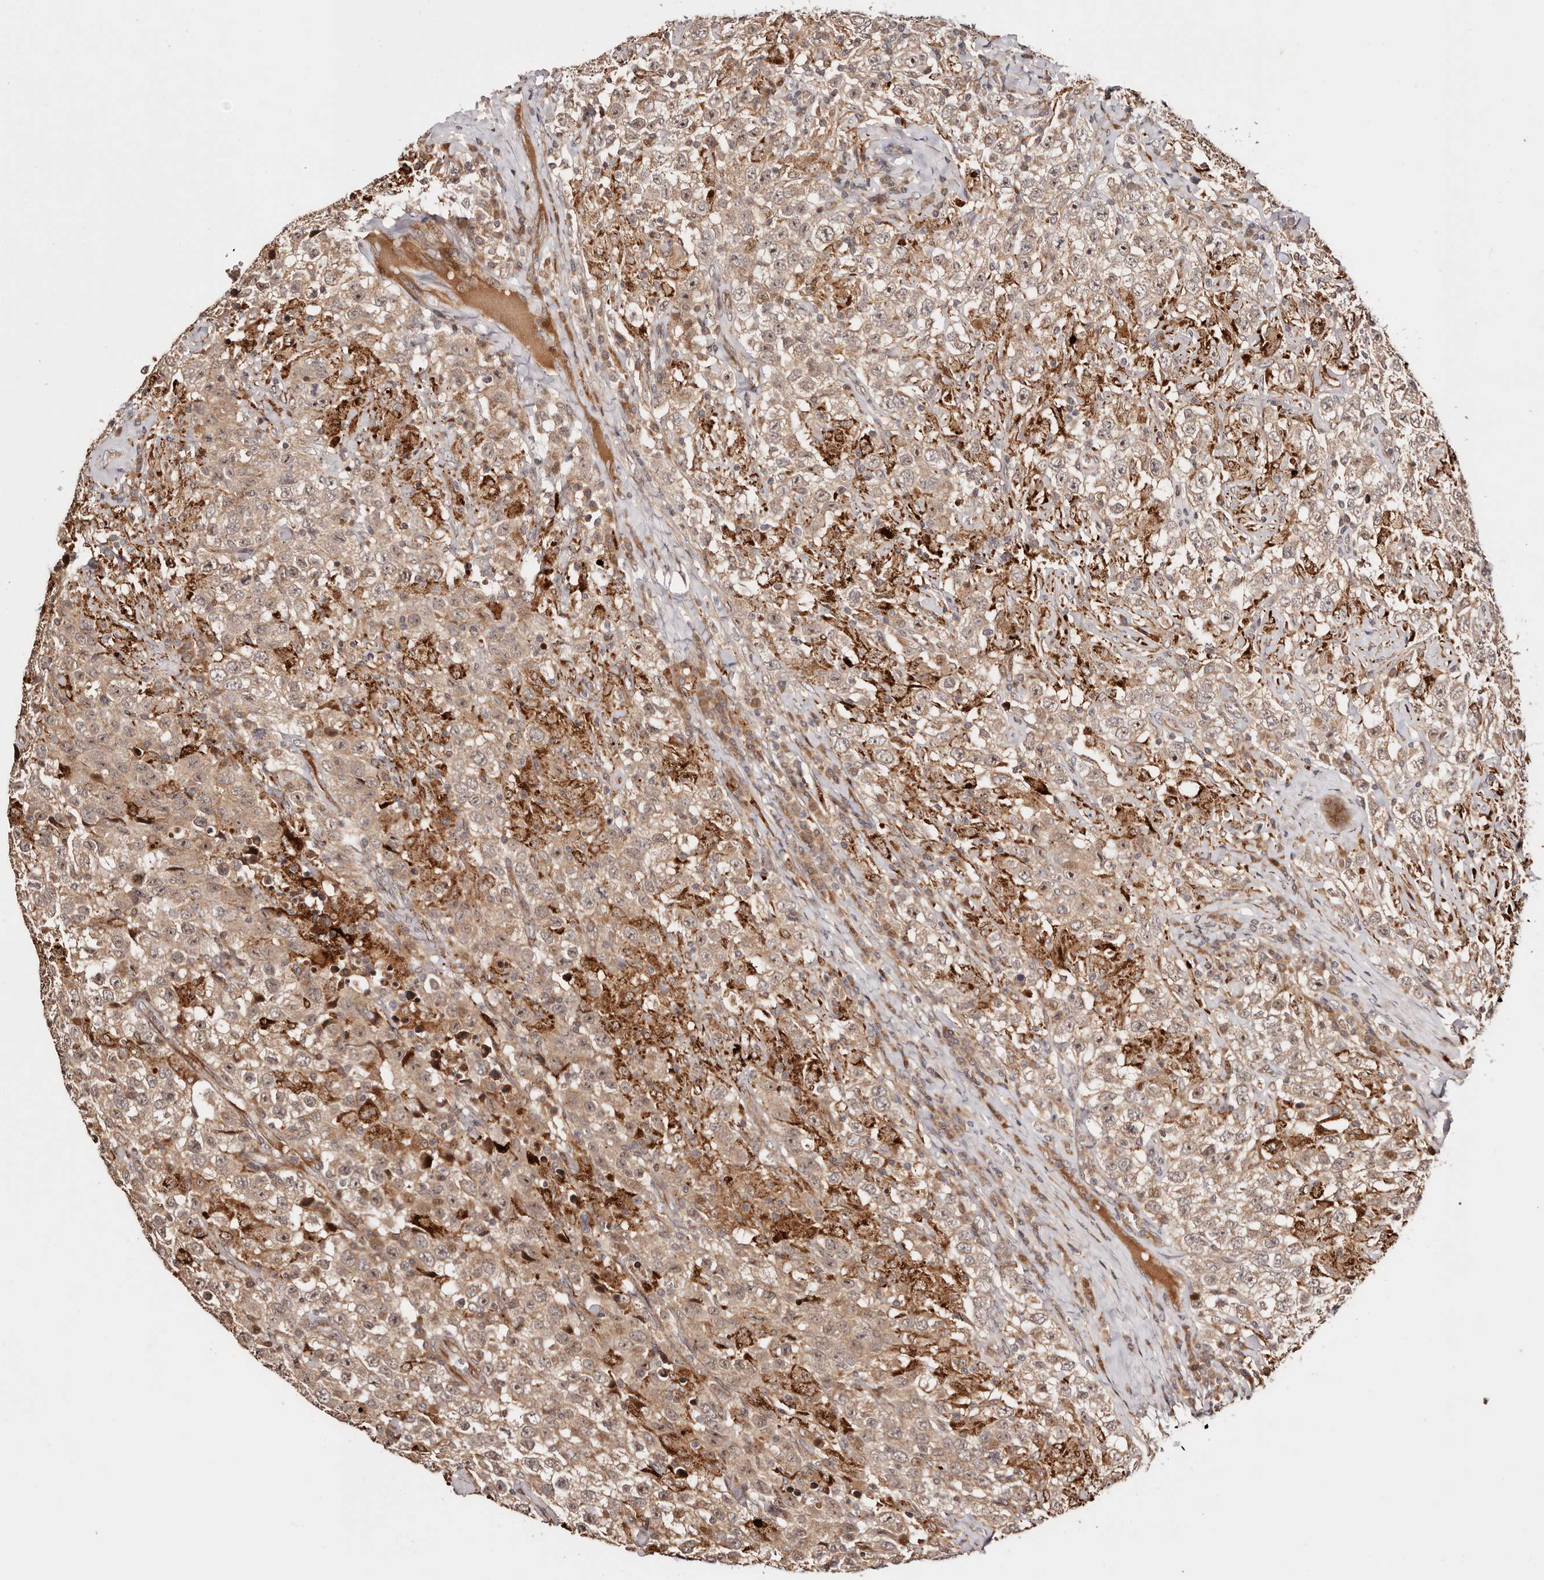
{"staining": {"intensity": "weak", "quantity": ">75%", "location": "cytoplasmic/membranous,nuclear"}, "tissue": "testis cancer", "cell_type": "Tumor cells", "image_type": "cancer", "snomed": [{"axis": "morphology", "description": "Seminoma, NOS"}, {"axis": "topography", "description": "Testis"}], "caption": "DAB (3,3'-diaminobenzidine) immunohistochemical staining of seminoma (testis) shows weak cytoplasmic/membranous and nuclear protein positivity in approximately >75% of tumor cells.", "gene": "PTPN22", "patient": {"sex": "male", "age": 41}}